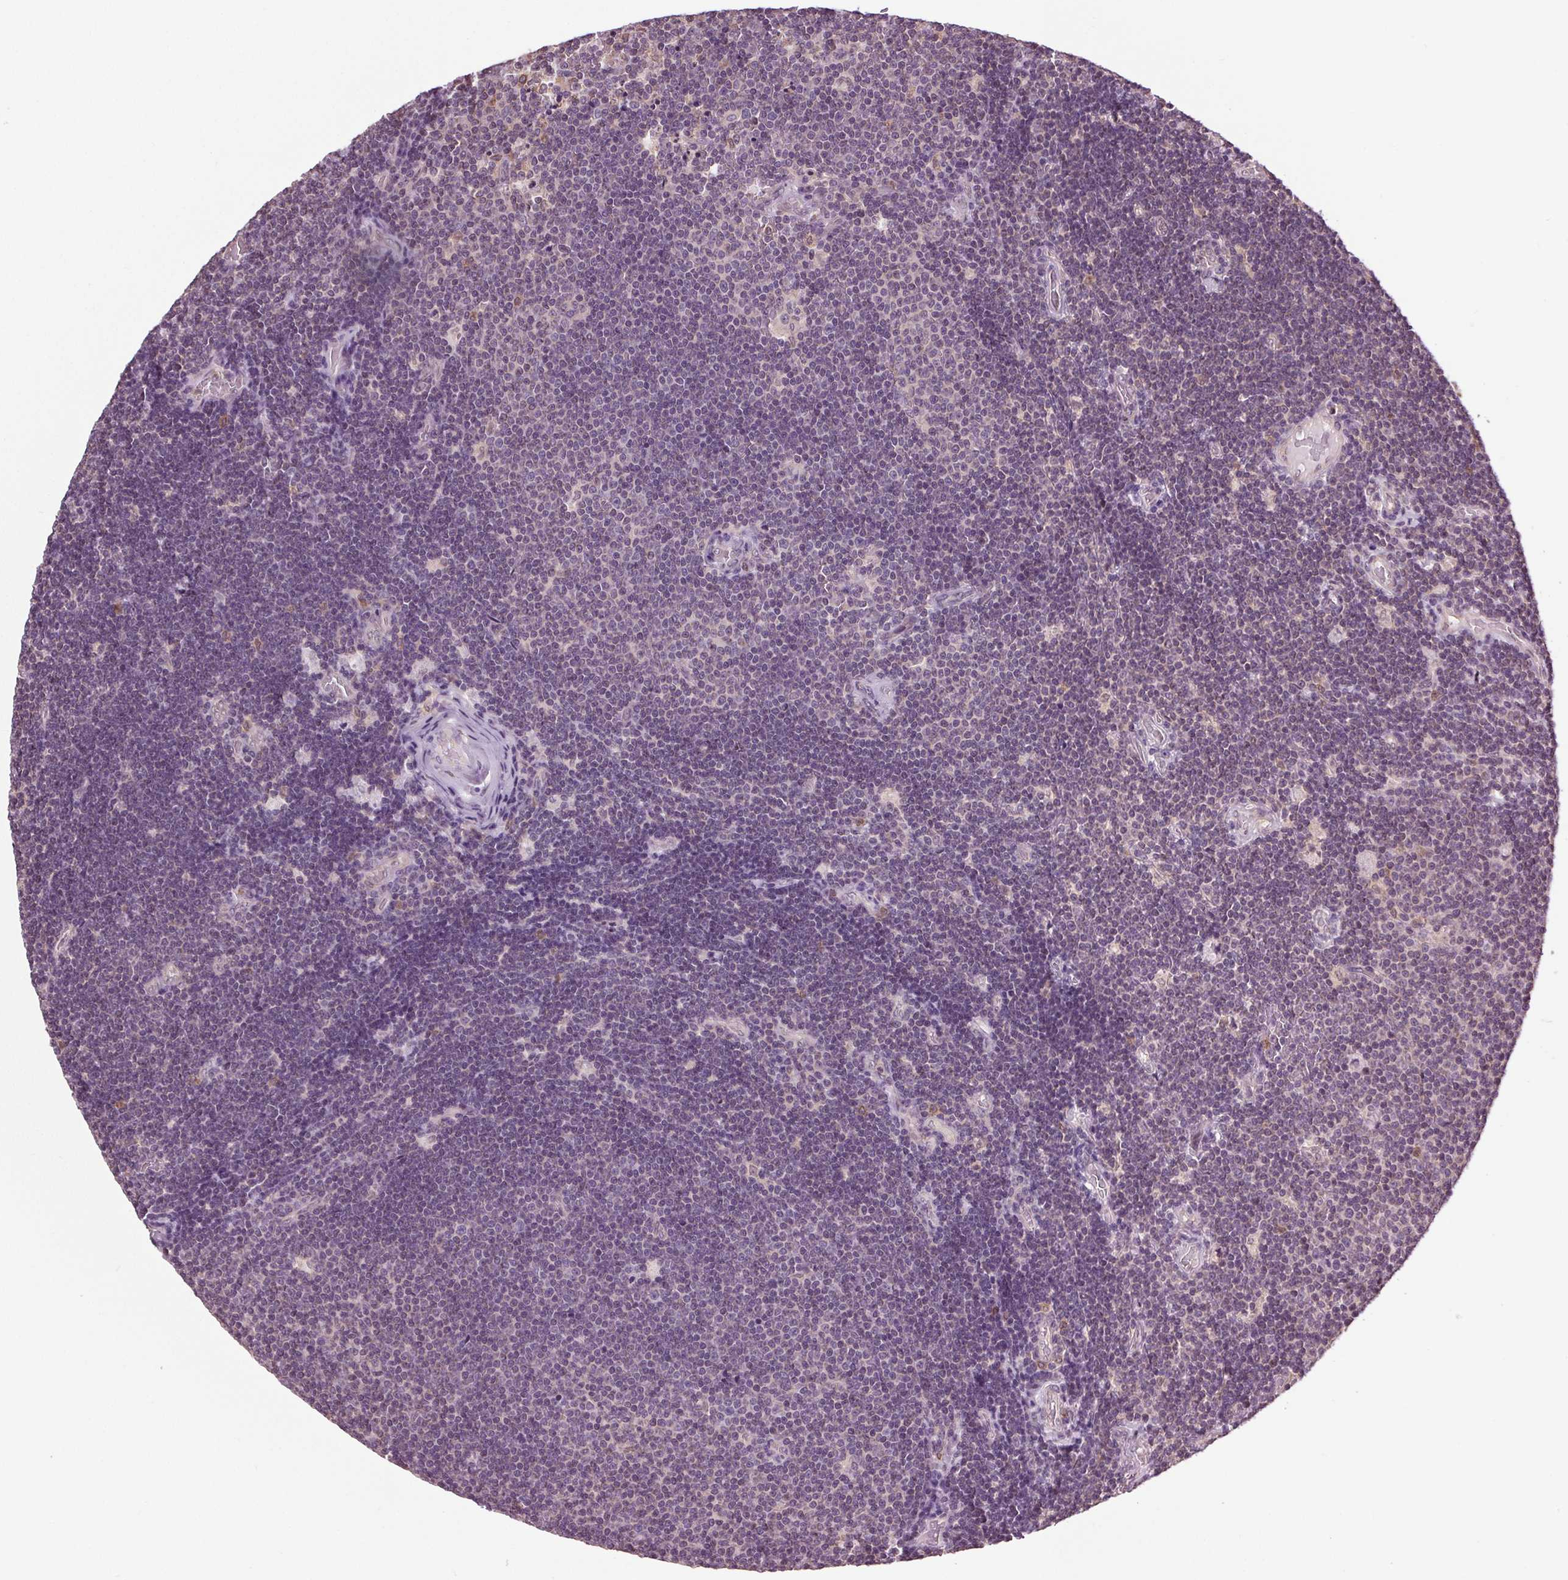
{"staining": {"intensity": "negative", "quantity": "none", "location": "none"}, "tissue": "lymphoma", "cell_type": "Tumor cells", "image_type": "cancer", "snomed": [{"axis": "morphology", "description": "Malignant lymphoma, non-Hodgkin's type, Low grade"}, {"axis": "topography", "description": "Brain"}], "caption": "IHC image of neoplastic tissue: human lymphoma stained with DAB (3,3'-diaminobenzidine) reveals no significant protein positivity in tumor cells. The staining was performed using DAB to visualize the protein expression in brown, while the nuclei were stained in blue with hematoxylin (Magnification: 20x).", "gene": "RNPEP", "patient": {"sex": "female", "age": 66}}